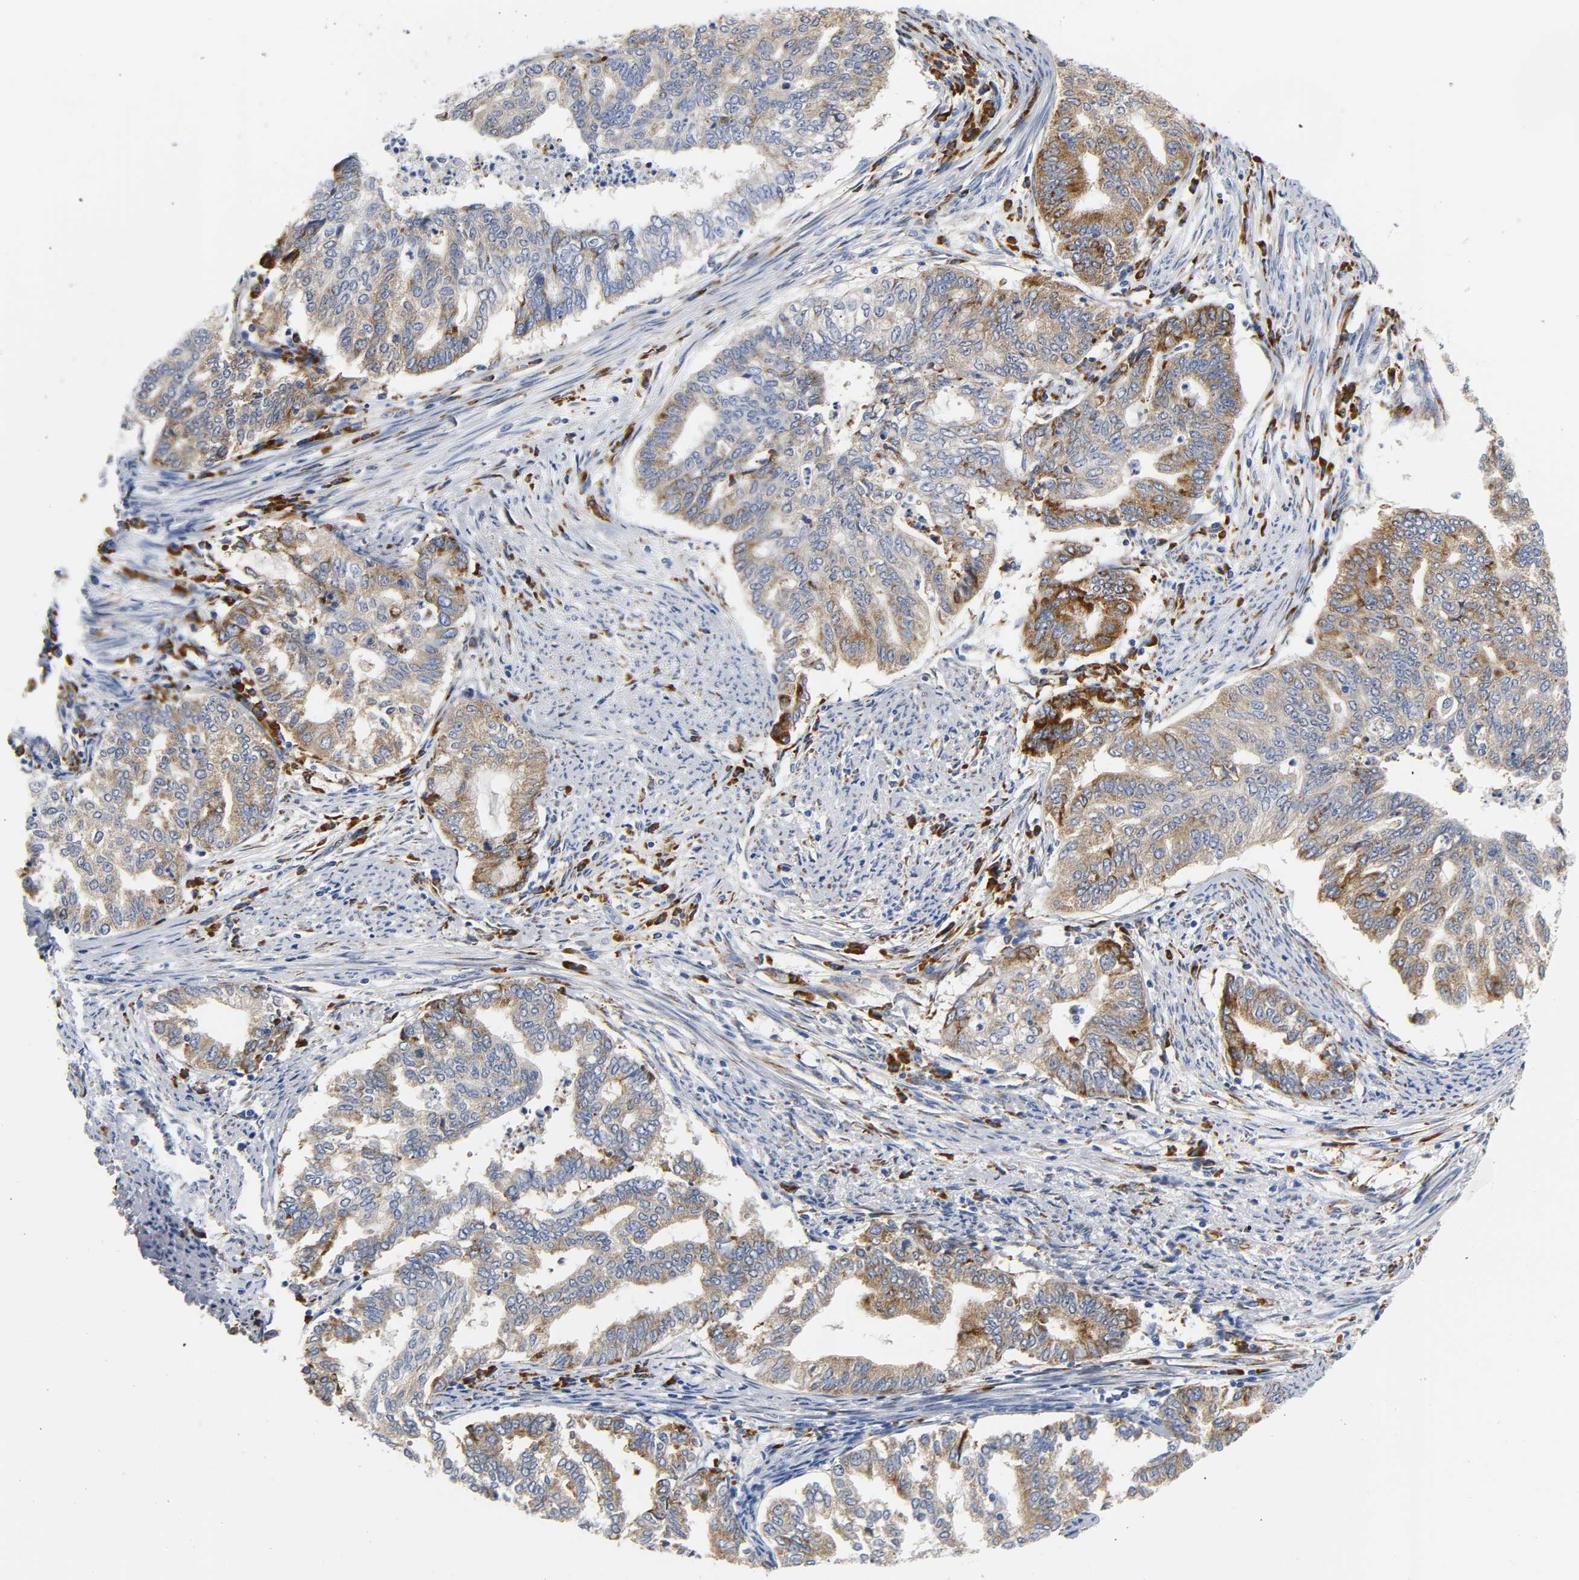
{"staining": {"intensity": "moderate", "quantity": ">75%", "location": "cytoplasmic/membranous"}, "tissue": "endometrial cancer", "cell_type": "Tumor cells", "image_type": "cancer", "snomed": [{"axis": "morphology", "description": "Adenocarcinoma, NOS"}, {"axis": "topography", "description": "Endometrium"}], "caption": "Immunohistochemical staining of endometrial cancer demonstrates medium levels of moderate cytoplasmic/membranous protein positivity in about >75% of tumor cells.", "gene": "REL", "patient": {"sex": "female", "age": 79}}